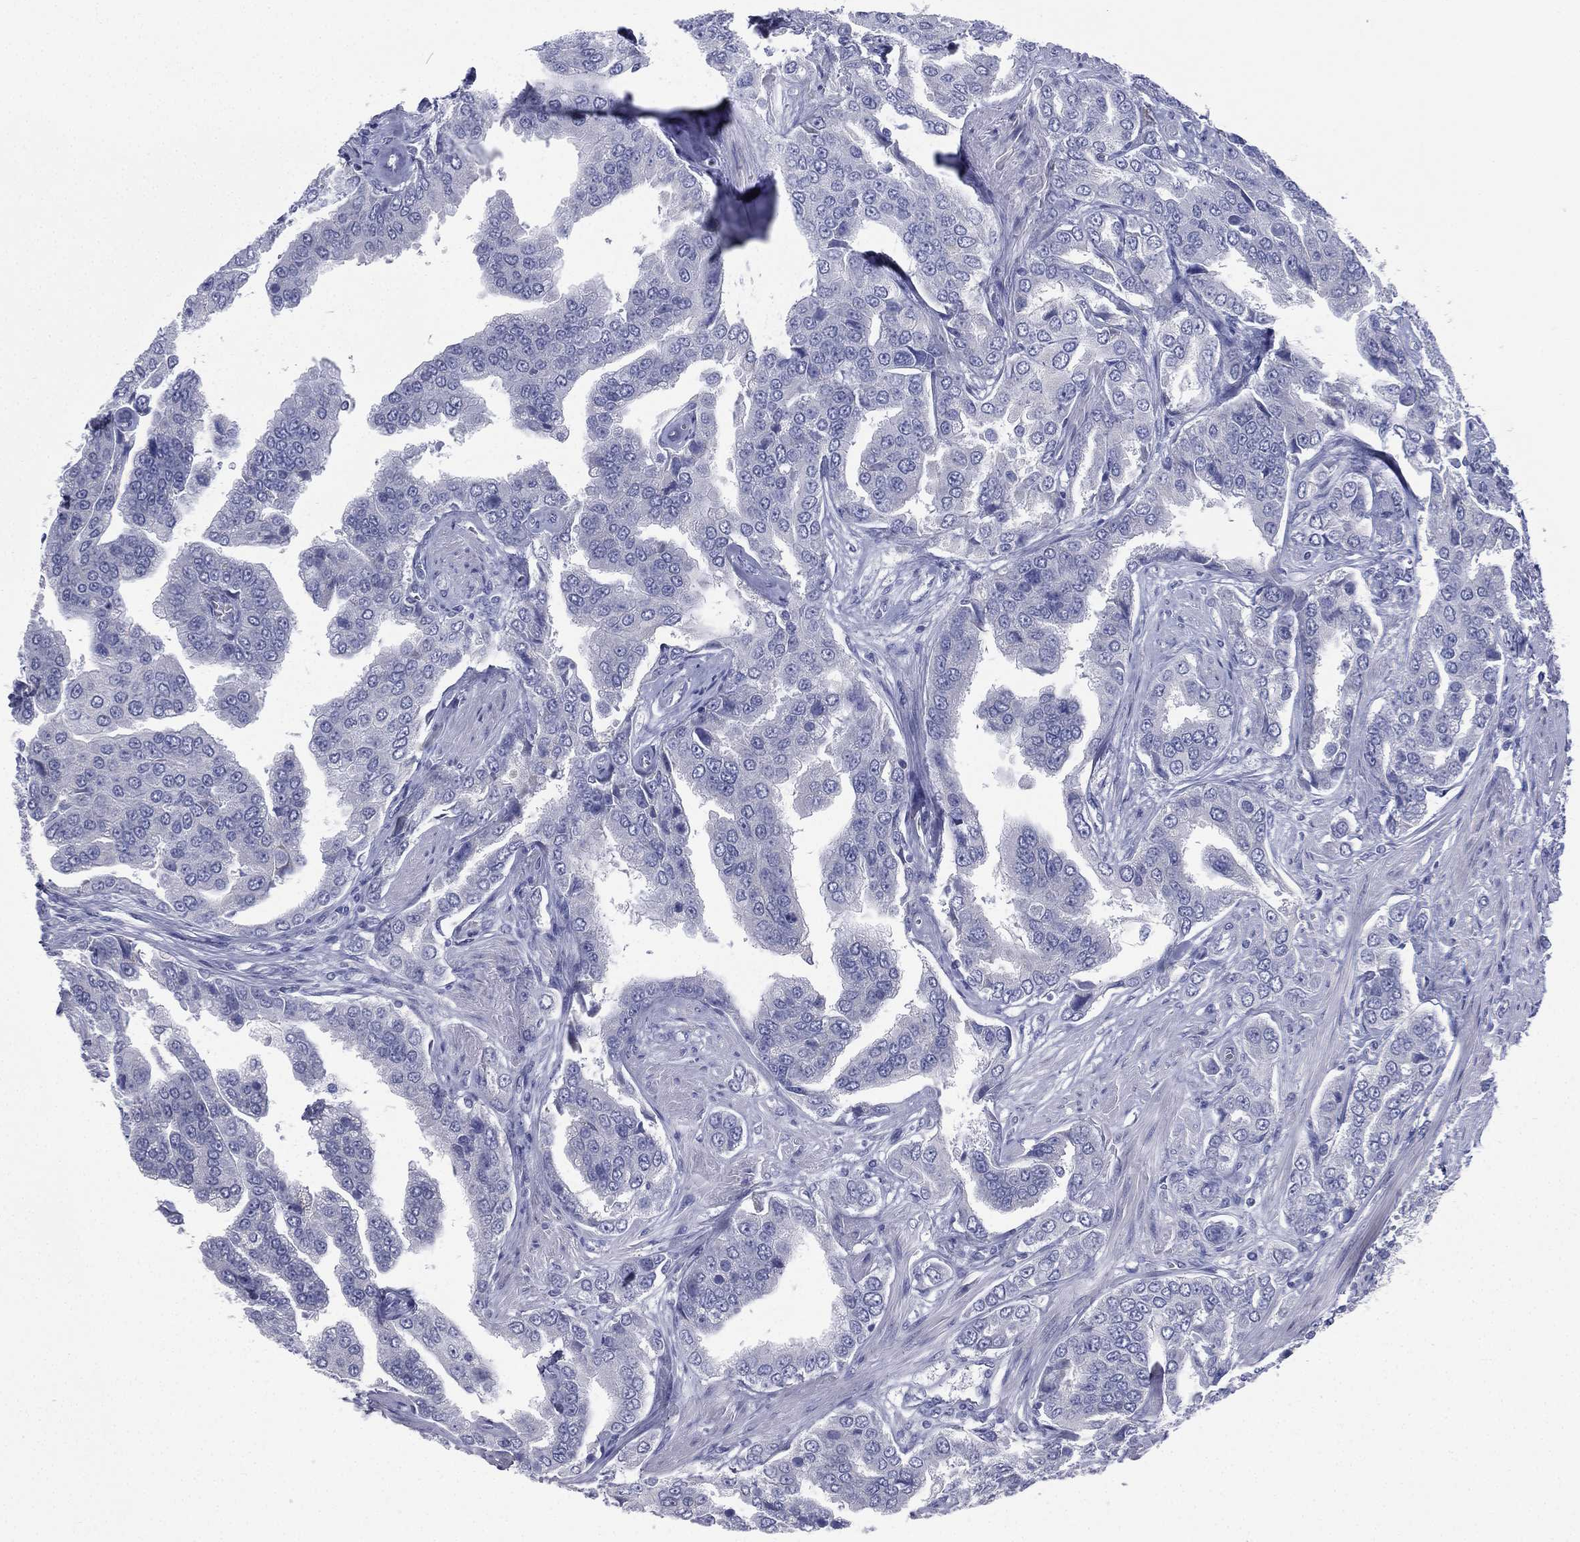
{"staining": {"intensity": "negative", "quantity": "none", "location": "none"}, "tissue": "prostate cancer", "cell_type": "Tumor cells", "image_type": "cancer", "snomed": [{"axis": "morphology", "description": "Adenocarcinoma, NOS"}, {"axis": "topography", "description": "Prostate and seminal vesicle, NOS"}, {"axis": "topography", "description": "Prostate"}], "caption": "Immunohistochemistry histopathology image of neoplastic tissue: human prostate cancer stained with DAB displays no significant protein expression in tumor cells. (Stains: DAB IHC with hematoxylin counter stain, Microscopy: brightfield microscopy at high magnification).", "gene": "FCER2", "patient": {"sex": "male", "age": 69}}